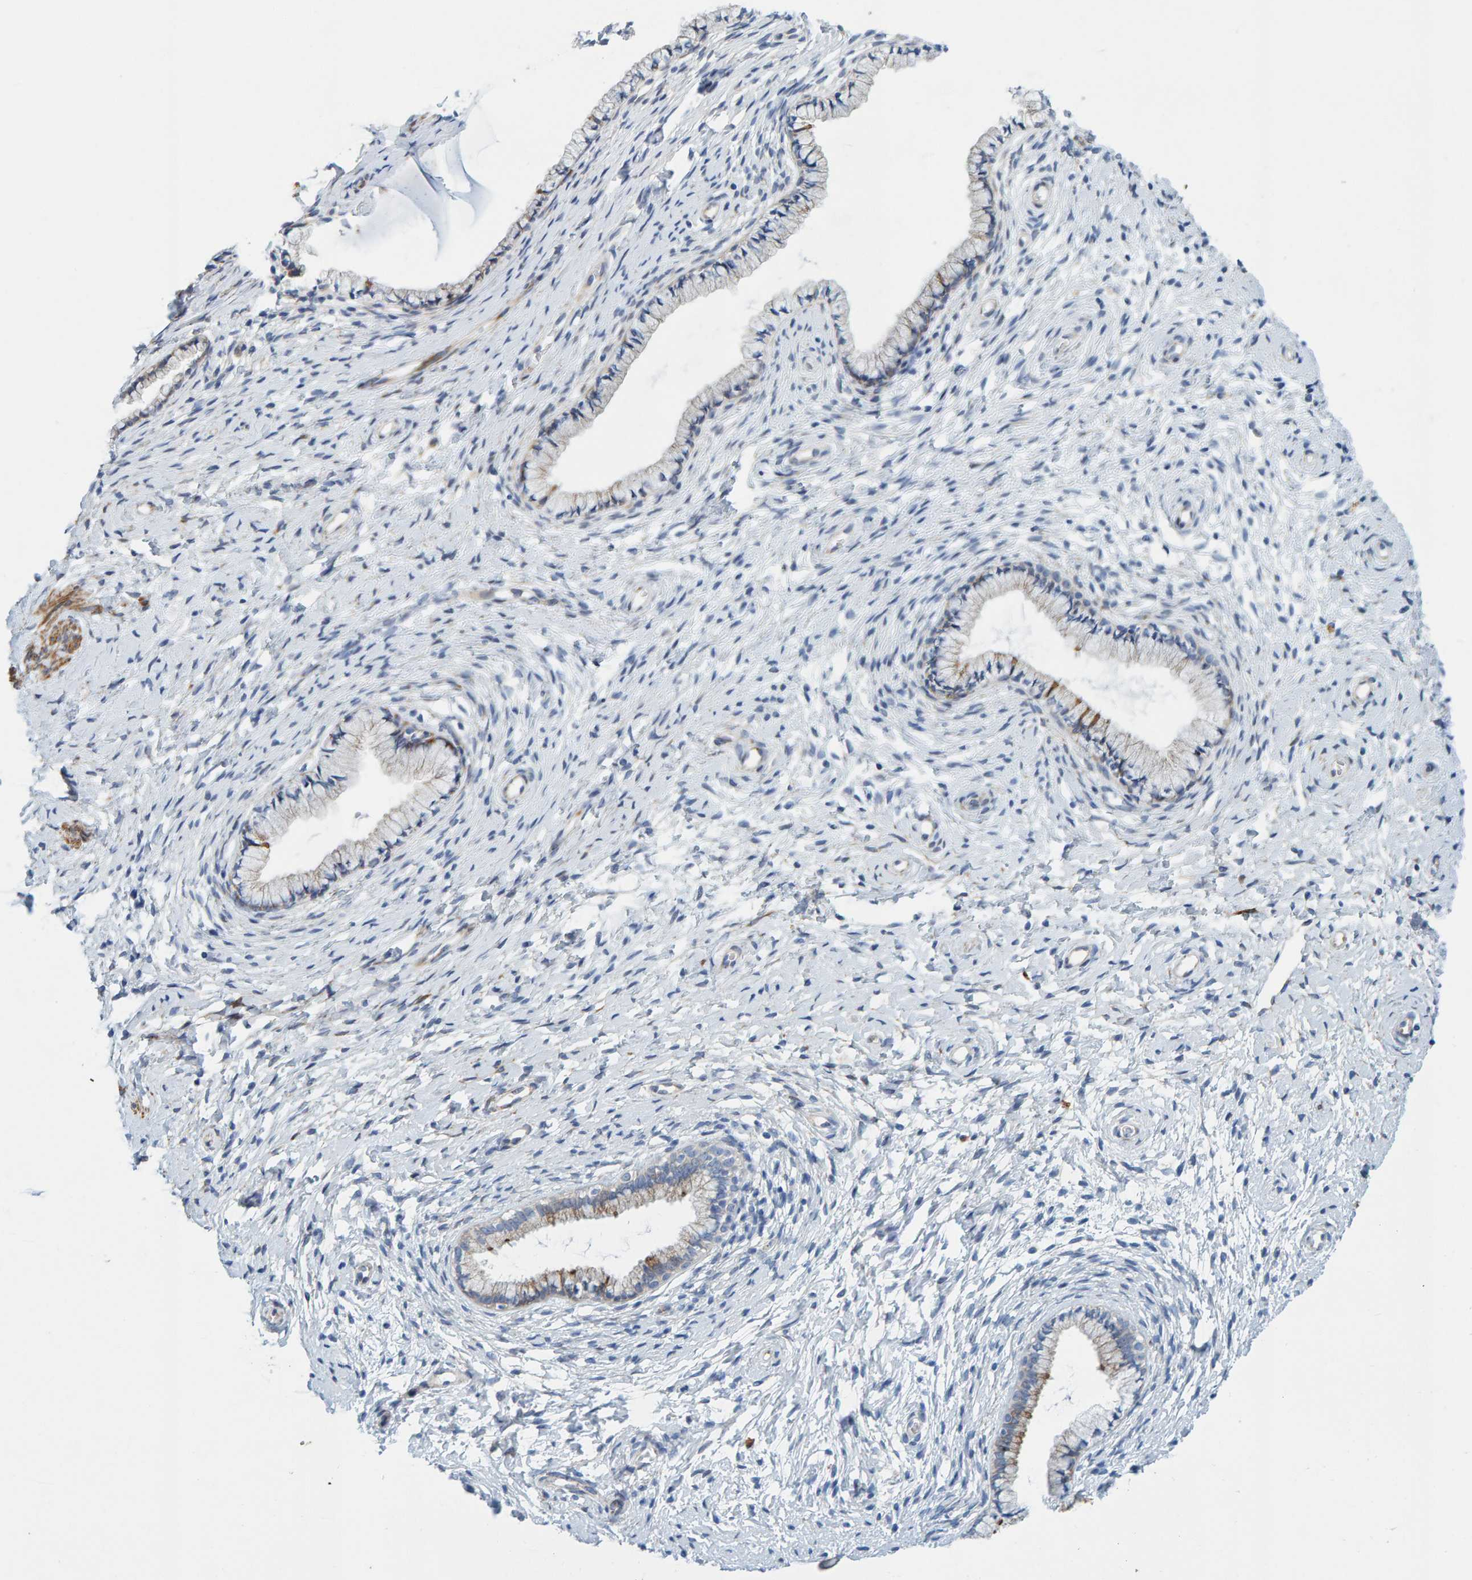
{"staining": {"intensity": "weak", "quantity": "<25%", "location": "cytoplasmic/membranous"}, "tissue": "cervix", "cell_type": "Glandular cells", "image_type": "normal", "snomed": [{"axis": "morphology", "description": "Normal tissue, NOS"}, {"axis": "topography", "description": "Cervix"}], "caption": "Protein analysis of normal cervix shows no significant positivity in glandular cells.", "gene": "MMP16", "patient": {"sex": "female", "age": 72}}